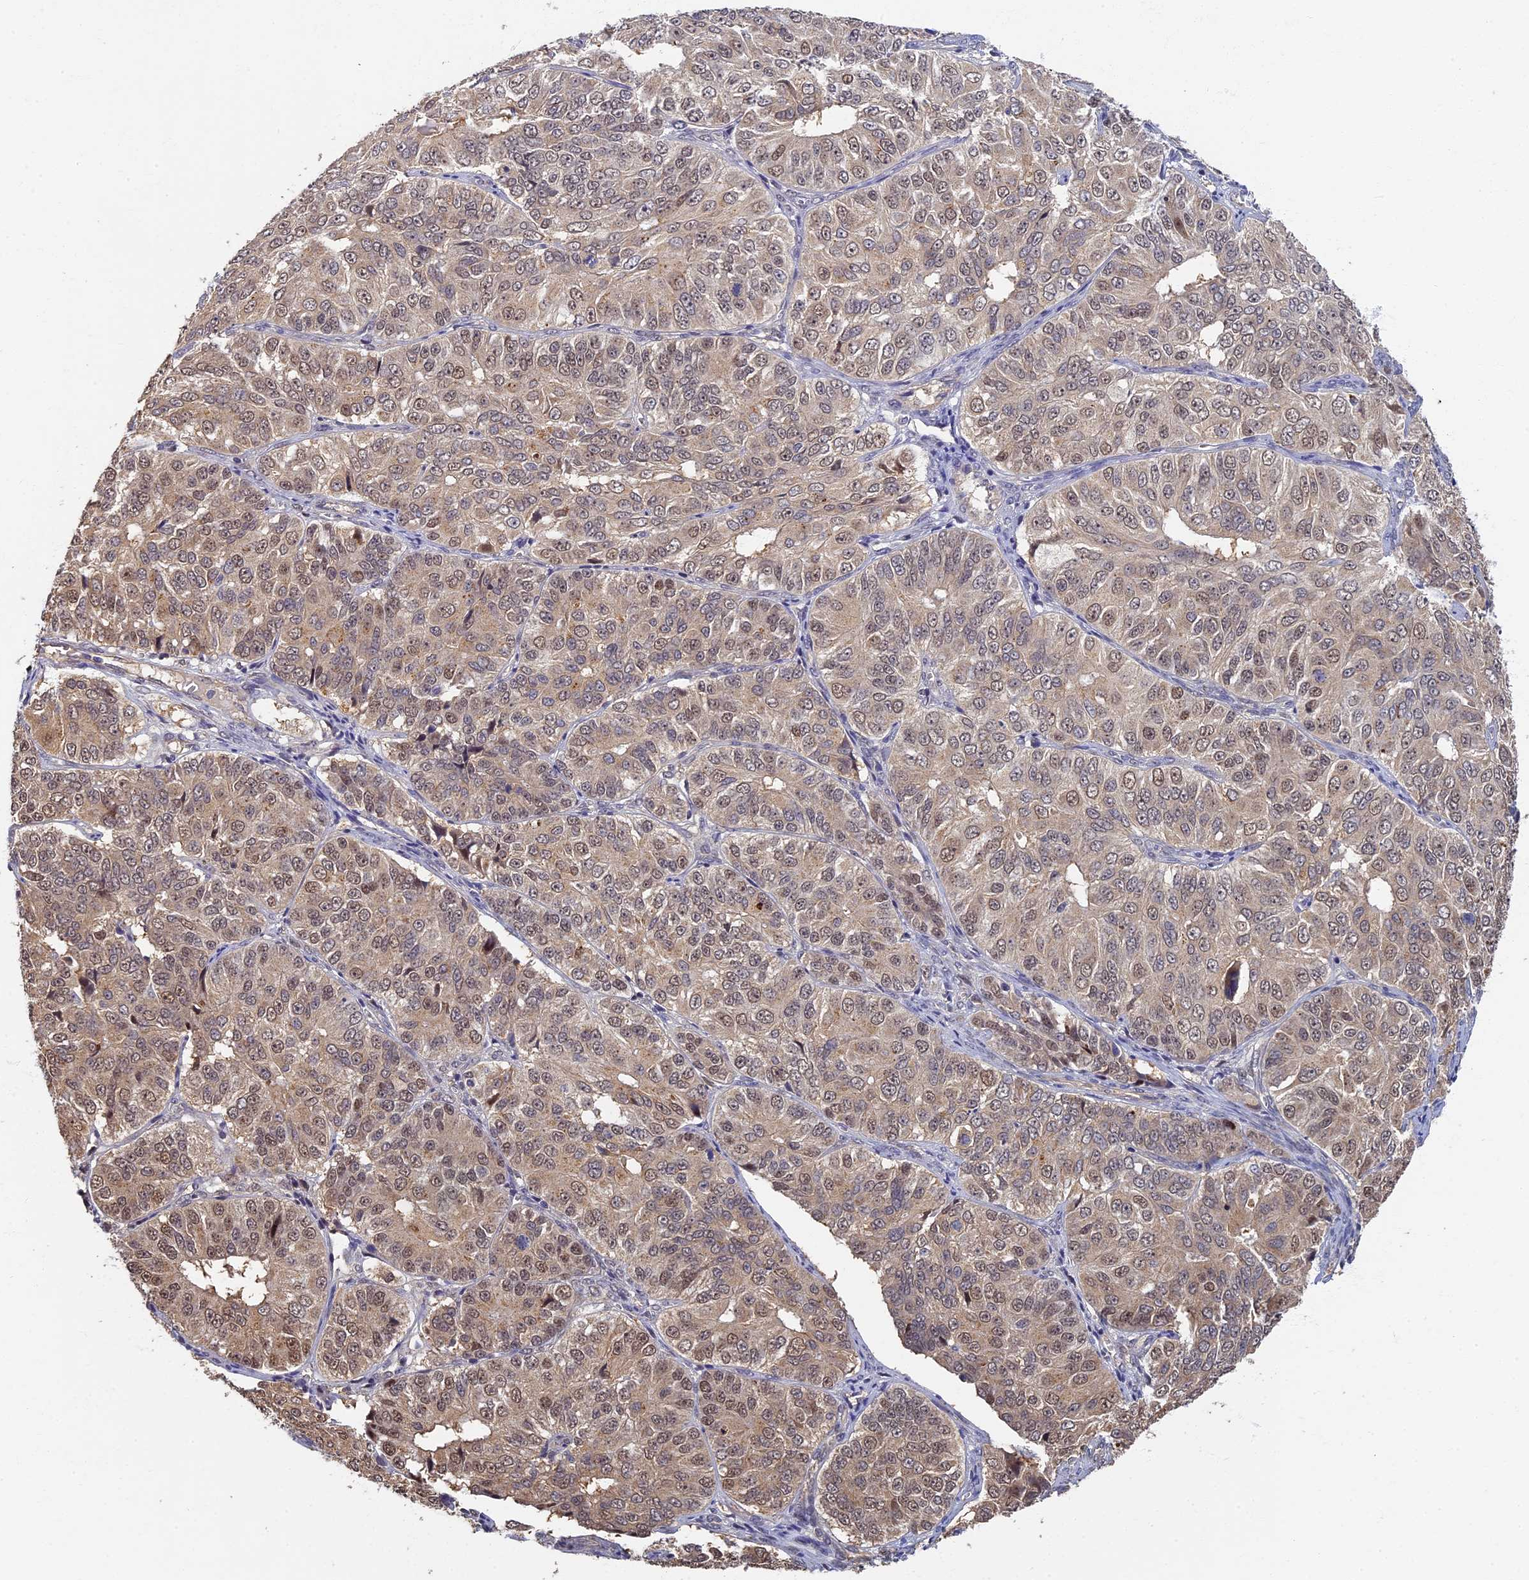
{"staining": {"intensity": "moderate", "quantity": "<25%", "location": "cytoplasmic/membranous,nuclear"}, "tissue": "ovarian cancer", "cell_type": "Tumor cells", "image_type": "cancer", "snomed": [{"axis": "morphology", "description": "Carcinoma, endometroid"}, {"axis": "topography", "description": "Ovary"}], "caption": "A low amount of moderate cytoplasmic/membranous and nuclear expression is identified in approximately <25% of tumor cells in ovarian cancer tissue.", "gene": "RSPH3", "patient": {"sex": "female", "age": 51}}